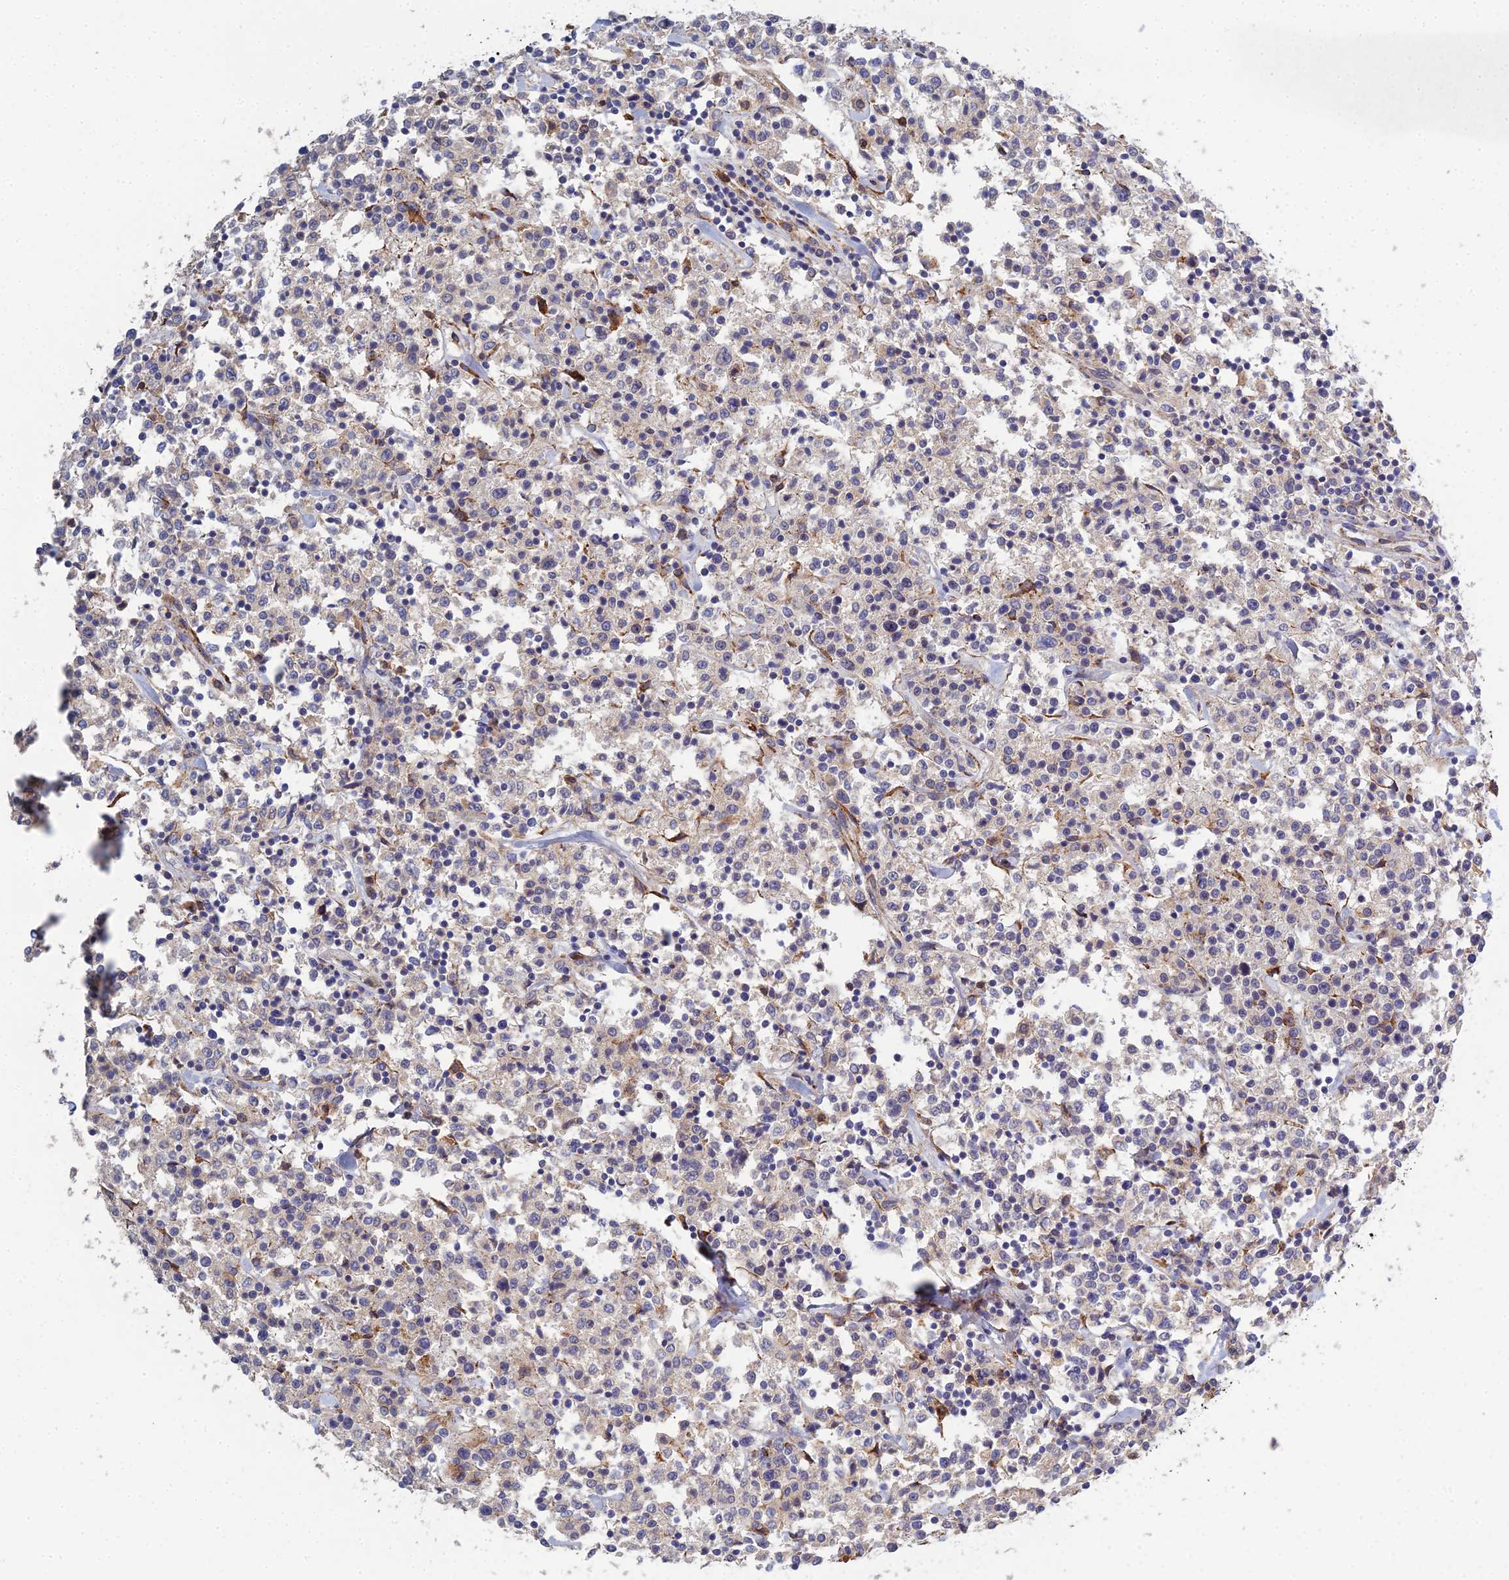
{"staining": {"intensity": "negative", "quantity": "none", "location": "none"}, "tissue": "lymphoma", "cell_type": "Tumor cells", "image_type": "cancer", "snomed": [{"axis": "morphology", "description": "Malignant lymphoma, non-Hodgkin's type, Low grade"}, {"axis": "topography", "description": "Small intestine"}], "caption": "Protein analysis of lymphoma displays no significant staining in tumor cells.", "gene": "TRAPPC6A", "patient": {"sex": "female", "age": 59}}